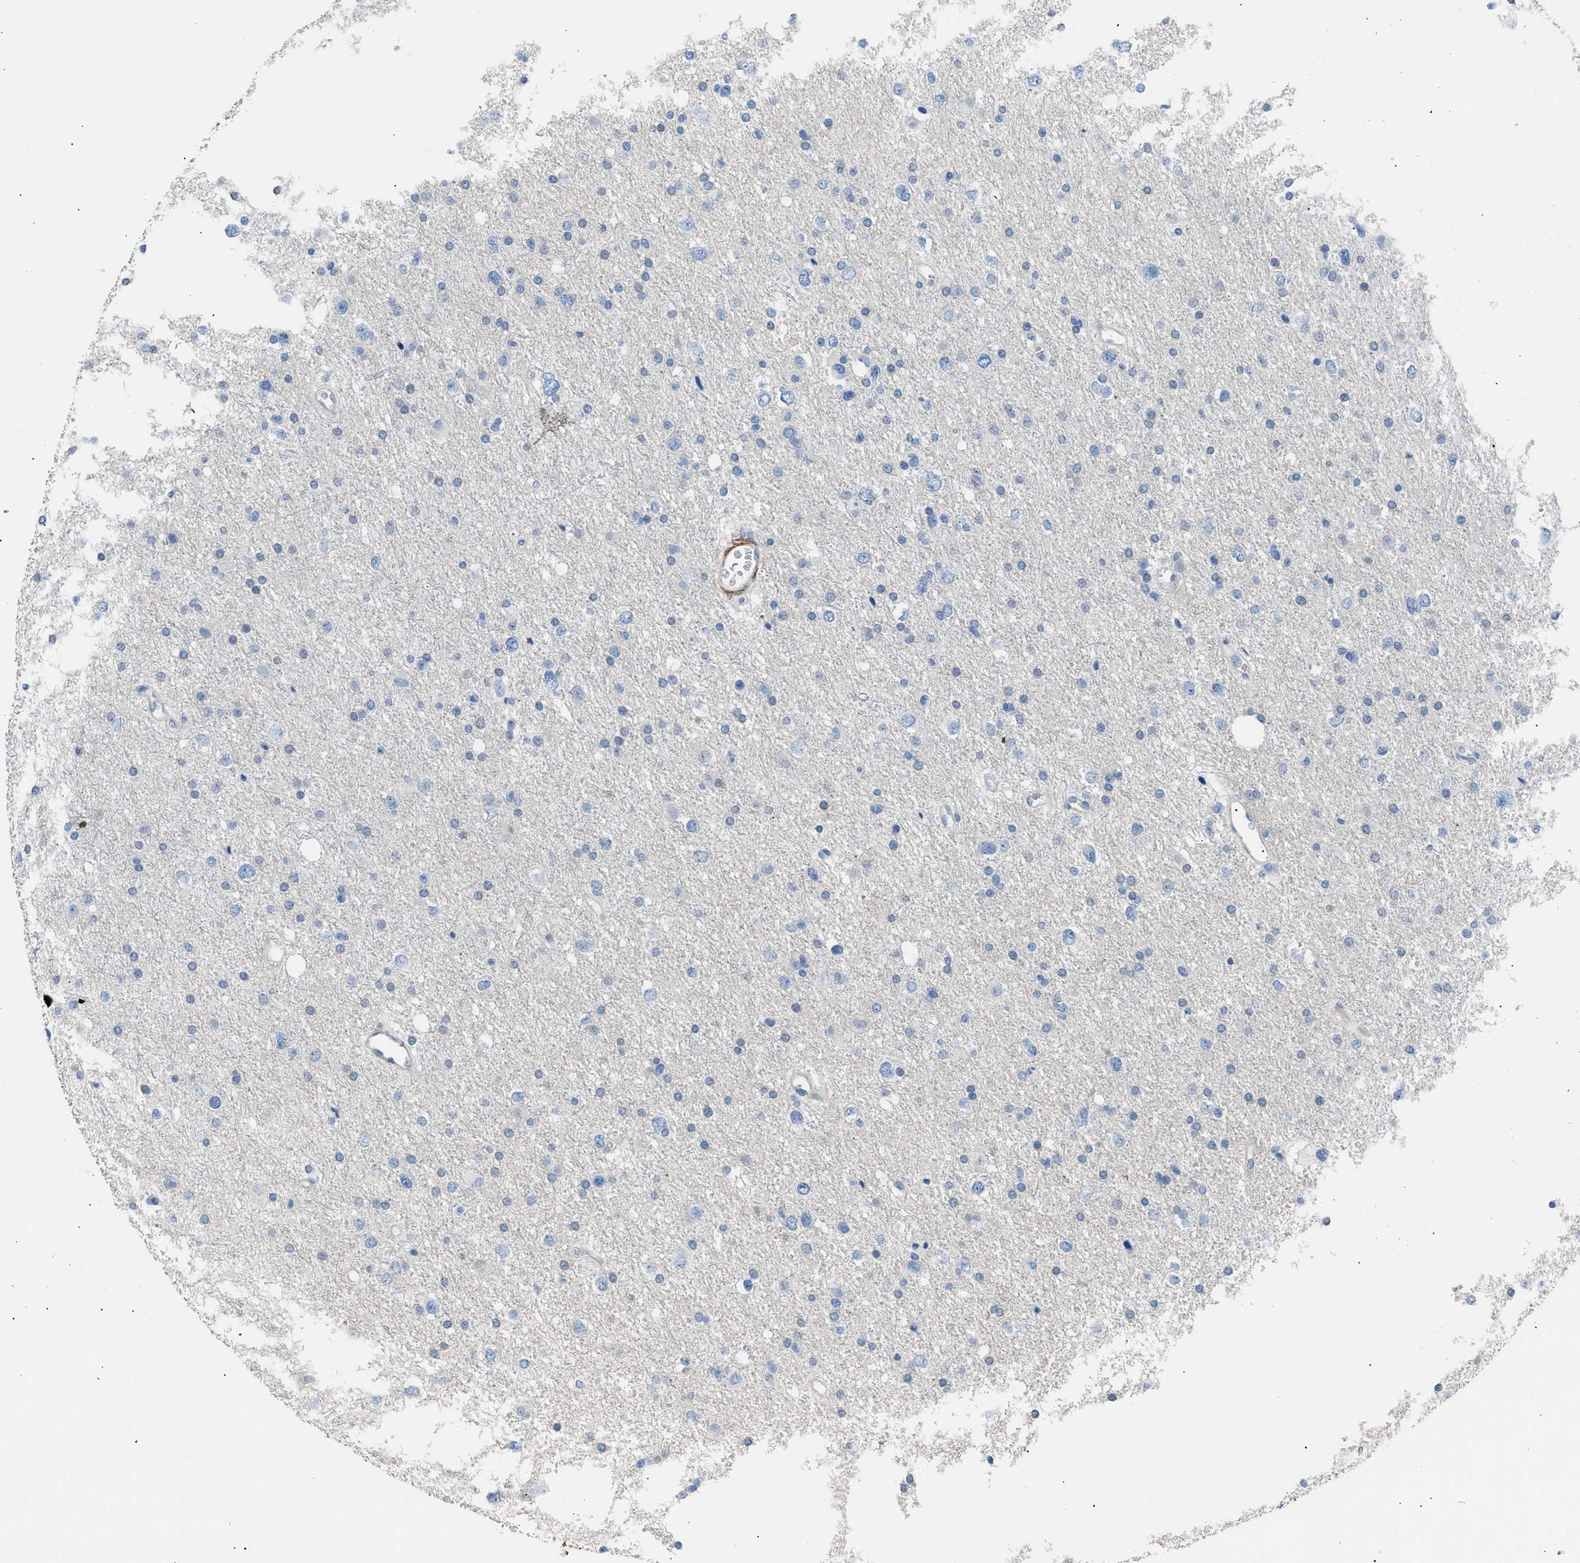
{"staining": {"intensity": "negative", "quantity": "none", "location": "none"}, "tissue": "glioma", "cell_type": "Tumor cells", "image_type": "cancer", "snomed": [{"axis": "morphology", "description": "Glioma, malignant, Low grade"}, {"axis": "topography", "description": "Brain"}], "caption": "An immunohistochemistry histopathology image of glioma is shown. There is no staining in tumor cells of glioma.", "gene": "ICA1", "patient": {"sex": "female", "age": 37}}